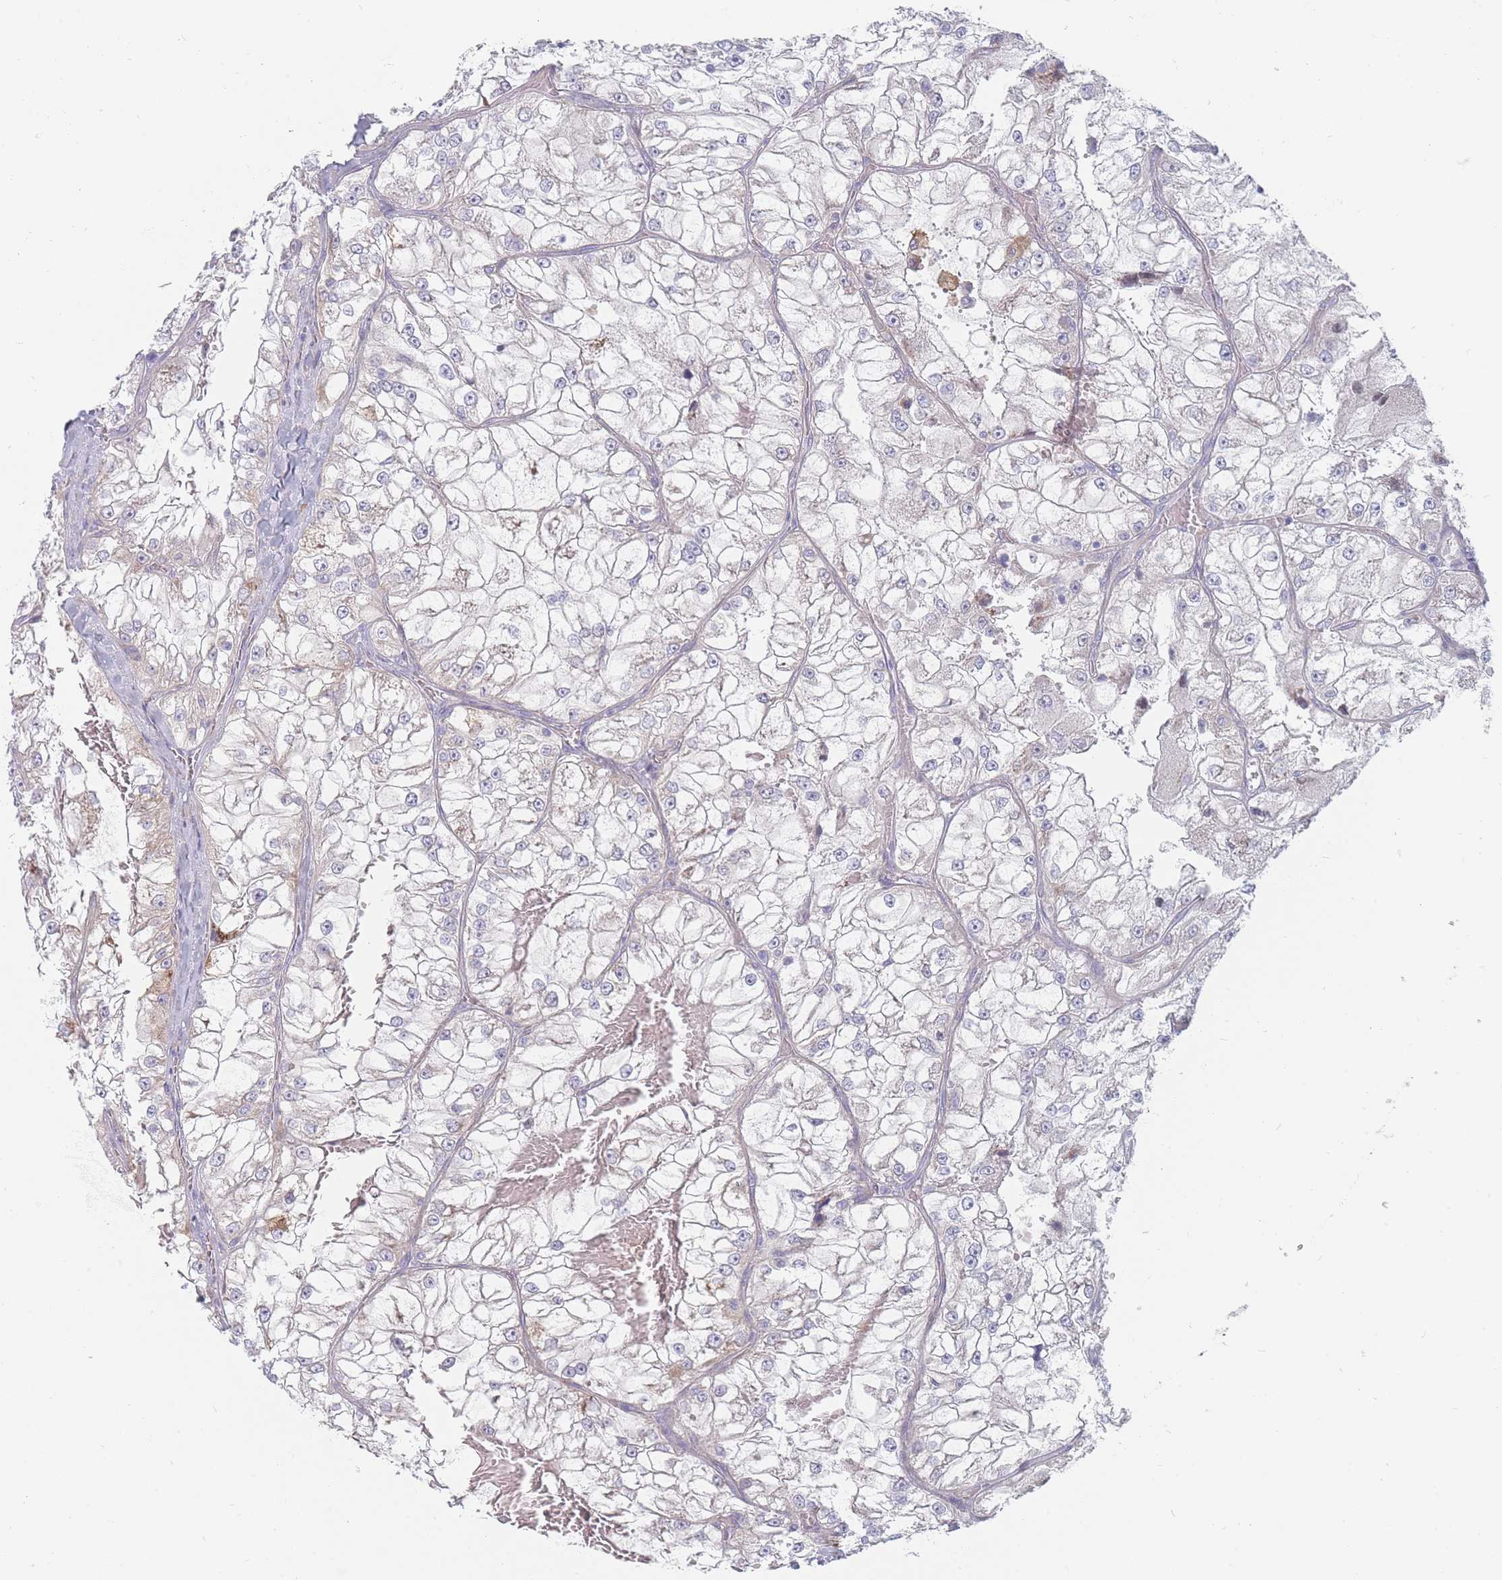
{"staining": {"intensity": "negative", "quantity": "none", "location": "none"}, "tissue": "renal cancer", "cell_type": "Tumor cells", "image_type": "cancer", "snomed": [{"axis": "morphology", "description": "Adenocarcinoma, NOS"}, {"axis": "topography", "description": "Kidney"}], "caption": "Tumor cells show no significant expression in renal adenocarcinoma. (DAB immunohistochemistry with hematoxylin counter stain).", "gene": "SPATS1", "patient": {"sex": "female", "age": 72}}